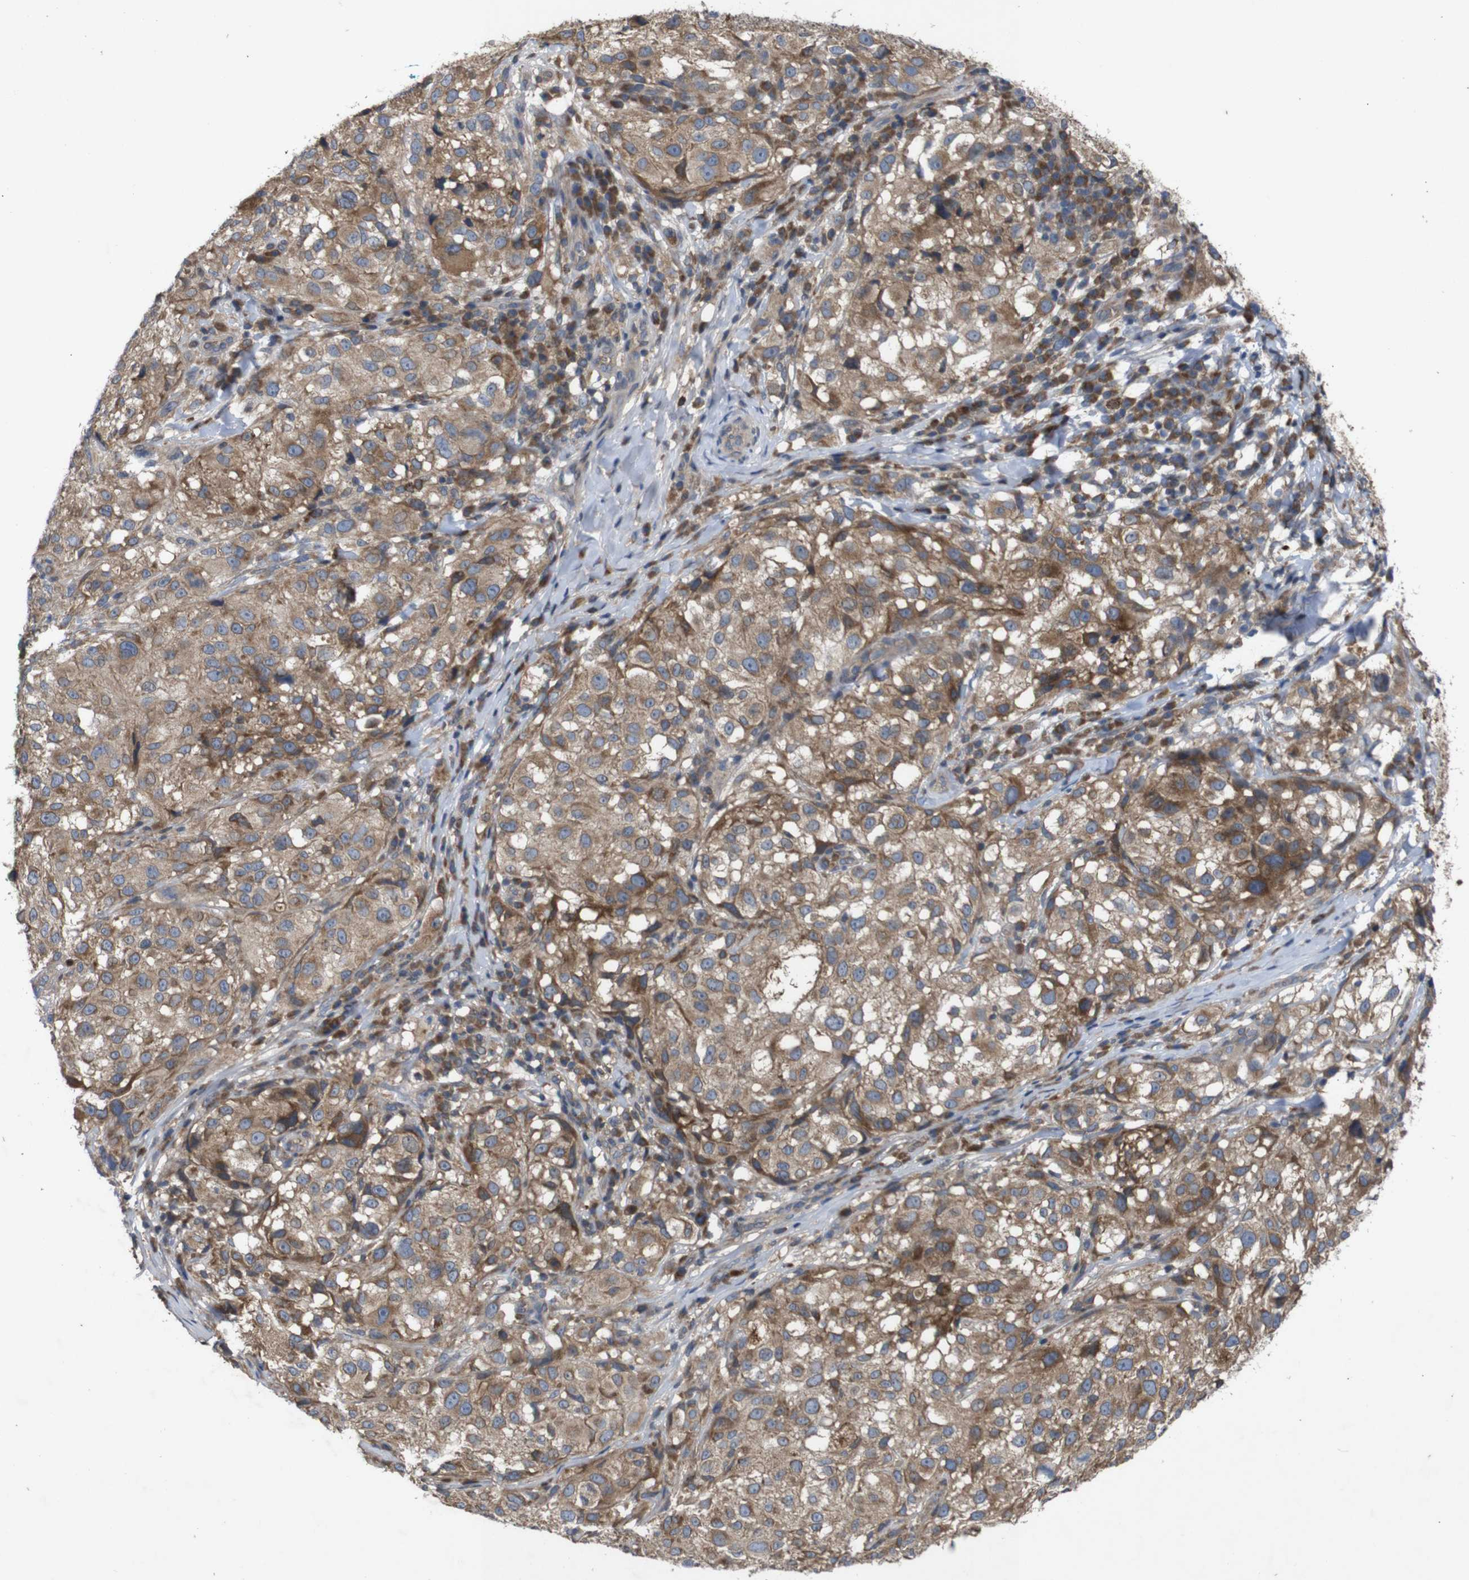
{"staining": {"intensity": "moderate", "quantity": ">75%", "location": "cytoplasmic/membranous"}, "tissue": "melanoma", "cell_type": "Tumor cells", "image_type": "cancer", "snomed": [{"axis": "morphology", "description": "Necrosis, NOS"}, {"axis": "morphology", "description": "Malignant melanoma, NOS"}, {"axis": "topography", "description": "Skin"}], "caption": "Immunohistochemical staining of melanoma shows medium levels of moderate cytoplasmic/membranous protein staining in approximately >75% of tumor cells.", "gene": "PTPN1", "patient": {"sex": "female", "age": 87}}